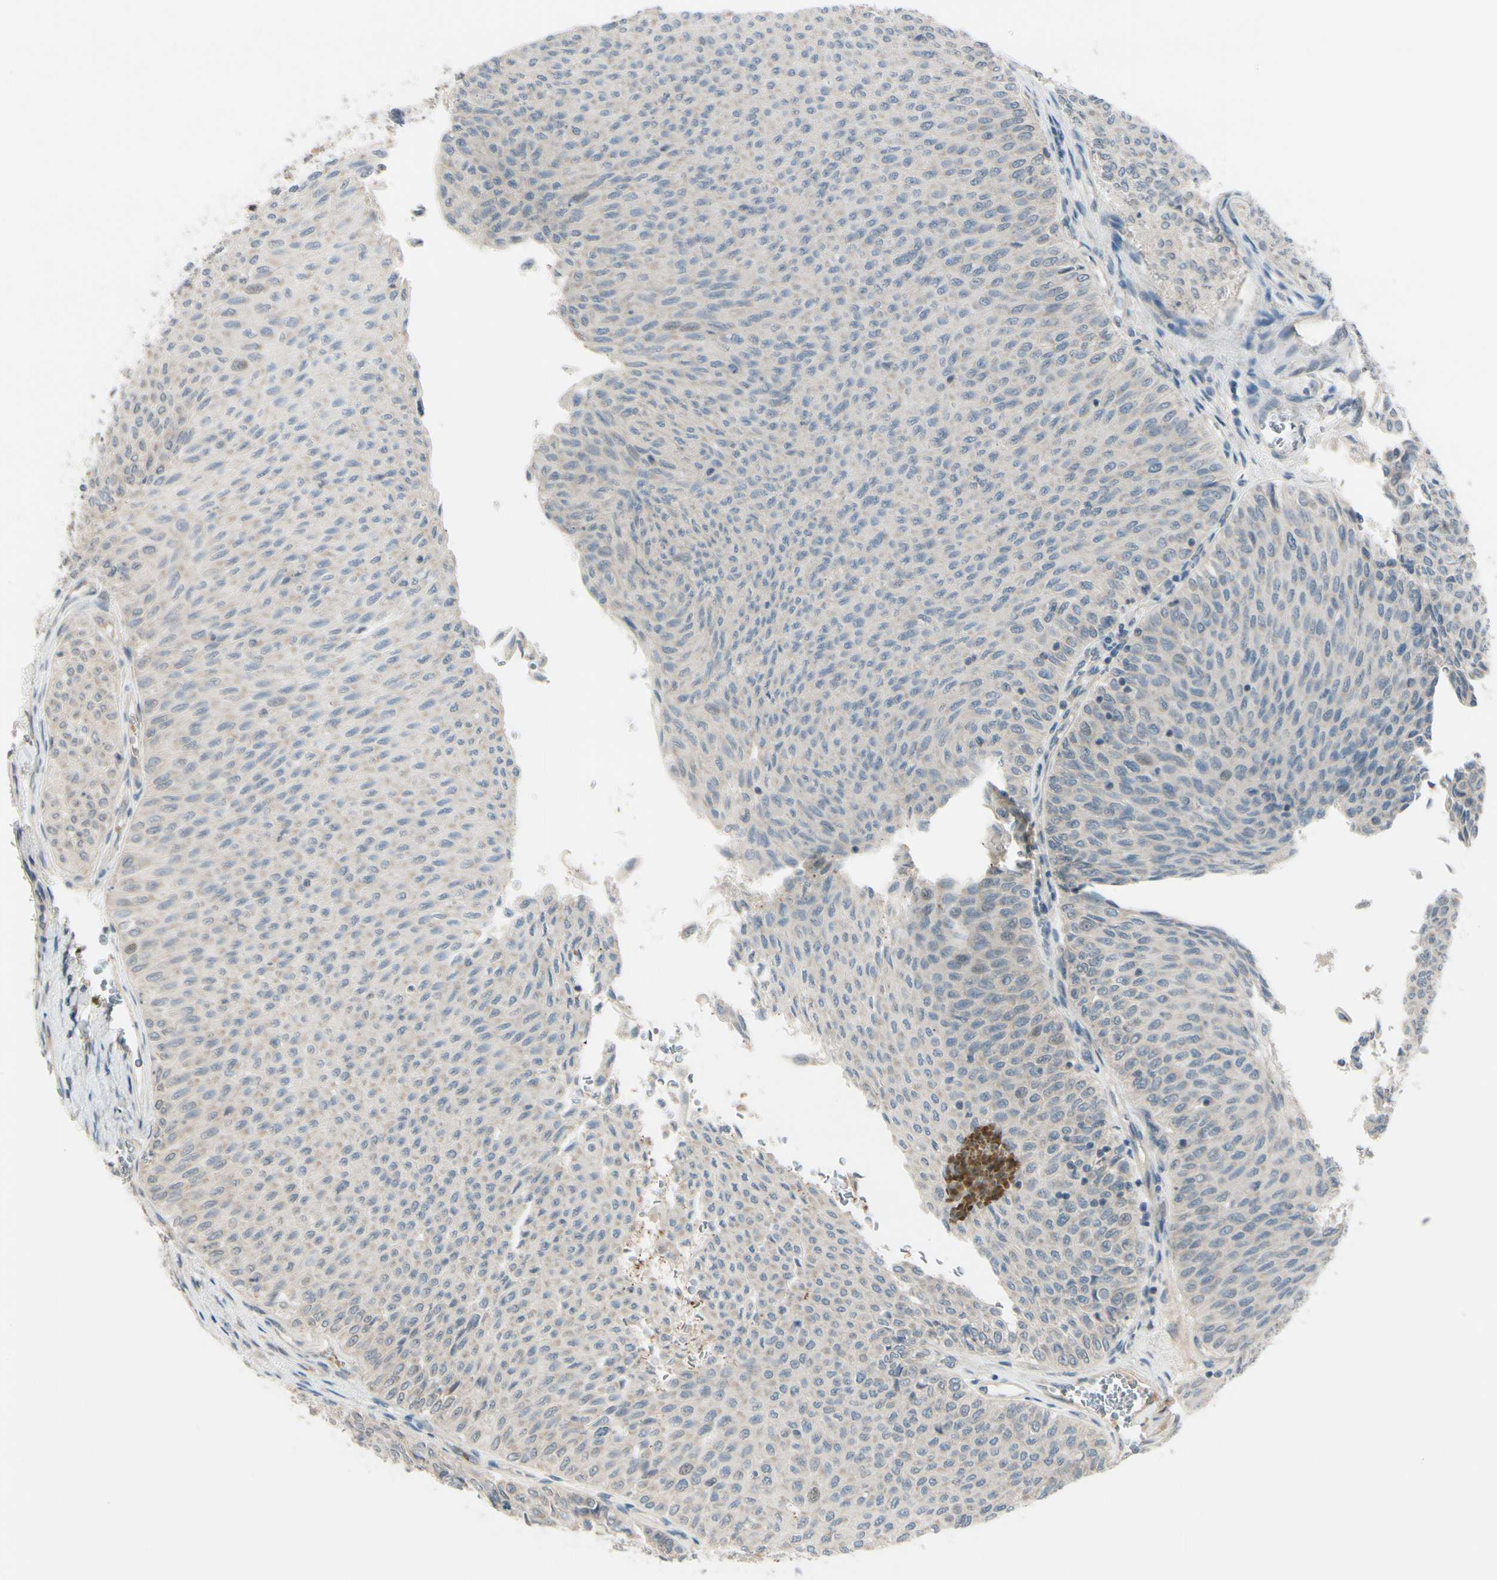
{"staining": {"intensity": "weak", "quantity": "25%-75%", "location": "cytoplasmic/membranous"}, "tissue": "urothelial cancer", "cell_type": "Tumor cells", "image_type": "cancer", "snomed": [{"axis": "morphology", "description": "Urothelial carcinoma, Low grade"}, {"axis": "topography", "description": "Urinary bladder"}], "caption": "Urothelial carcinoma (low-grade) stained with a protein marker reveals weak staining in tumor cells.", "gene": "FGF10", "patient": {"sex": "male", "age": 78}}